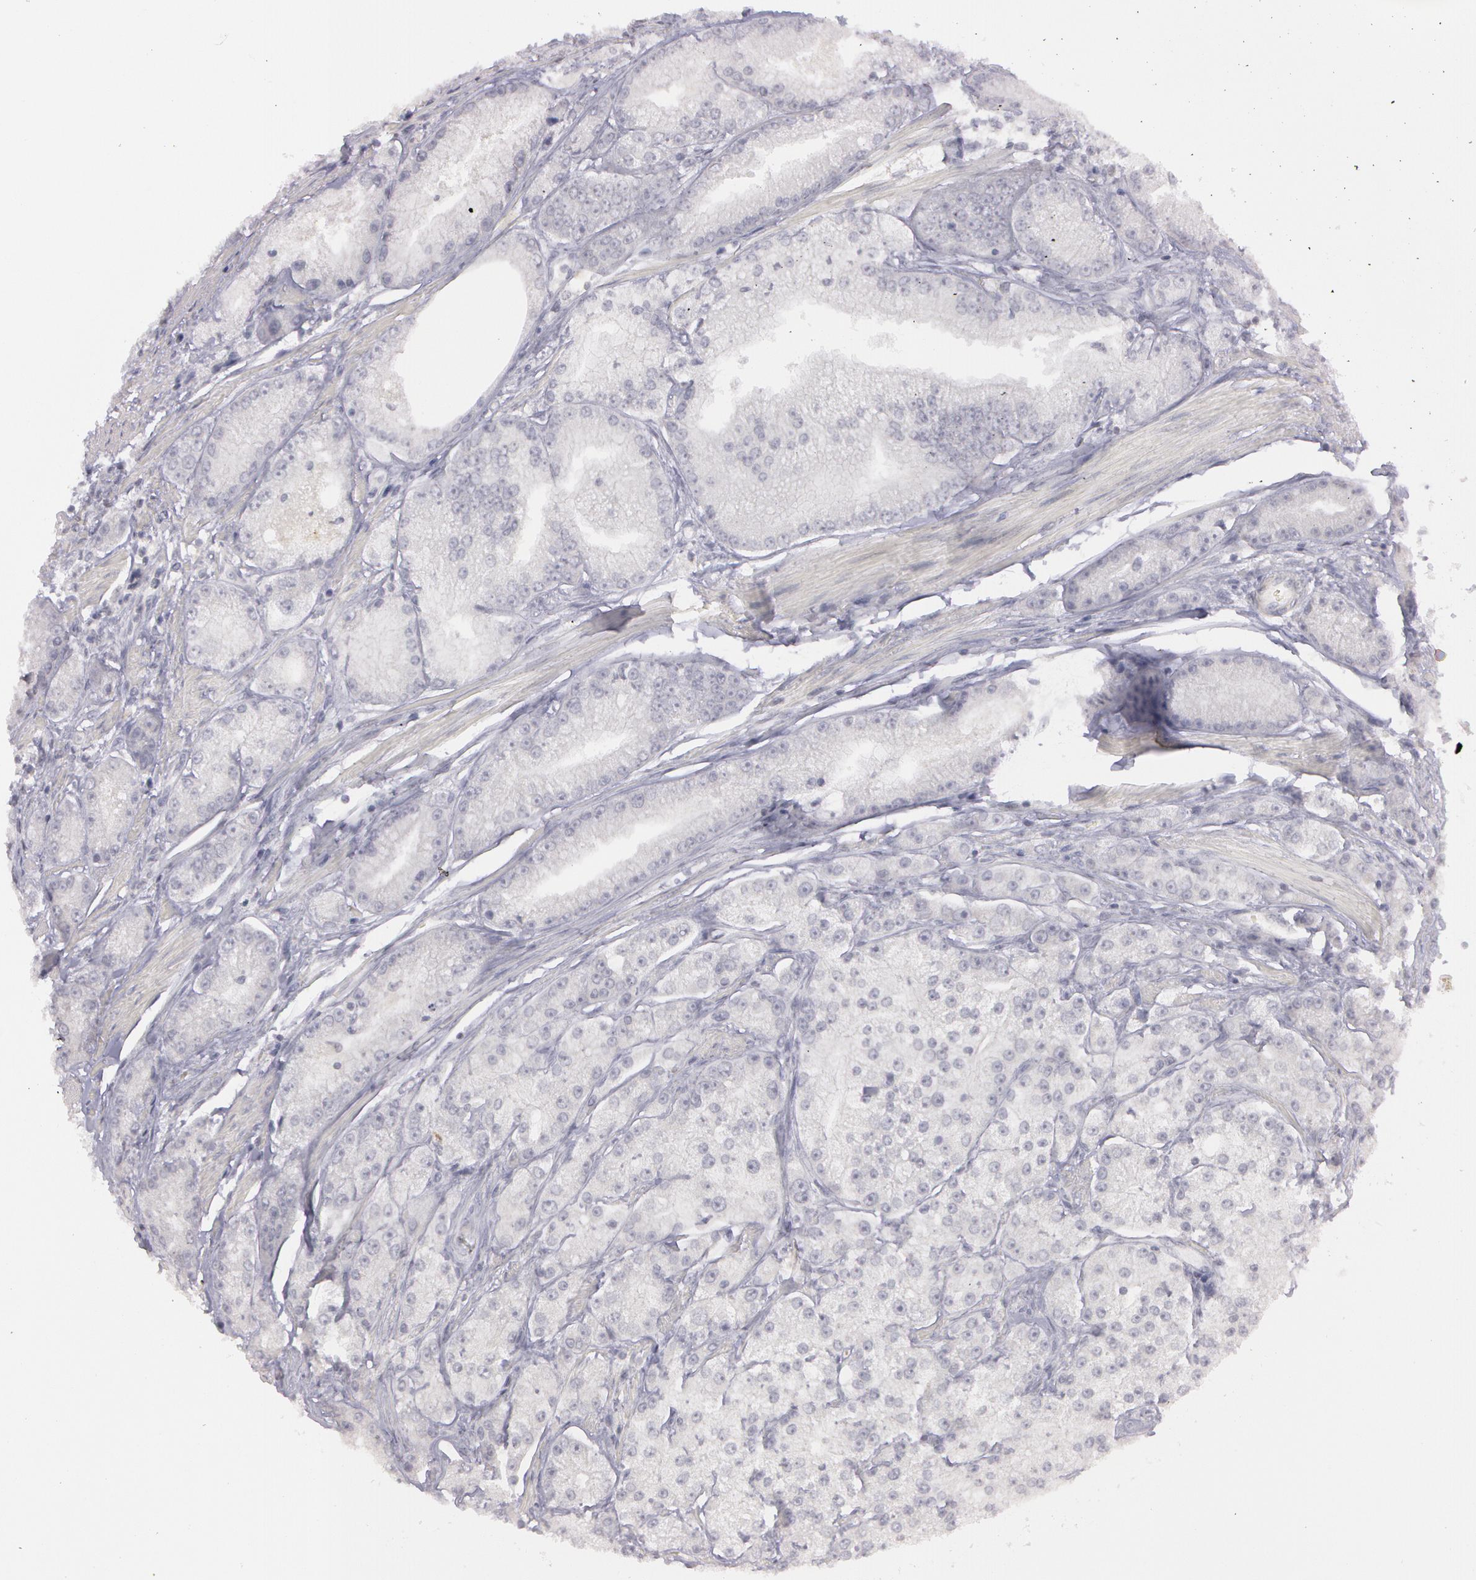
{"staining": {"intensity": "negative", "quantity": "none", "location": "none"}, "tissue": "prostate cancer", "cell_type": "Tumor cells", "image_type": "cancer", "snomed": [{"axis": "morphology", "description": "Adenocarcinoma, Medium grade"}, {"axis": "topography", "description": "Prostate"}], "caption": "Protein analysis of medium-grade adenocarcinoma (prostate) reveals no significant staining in tumor cells.", "gene": "IL1RN", "patient": {"sex": "male", "age": 72}}